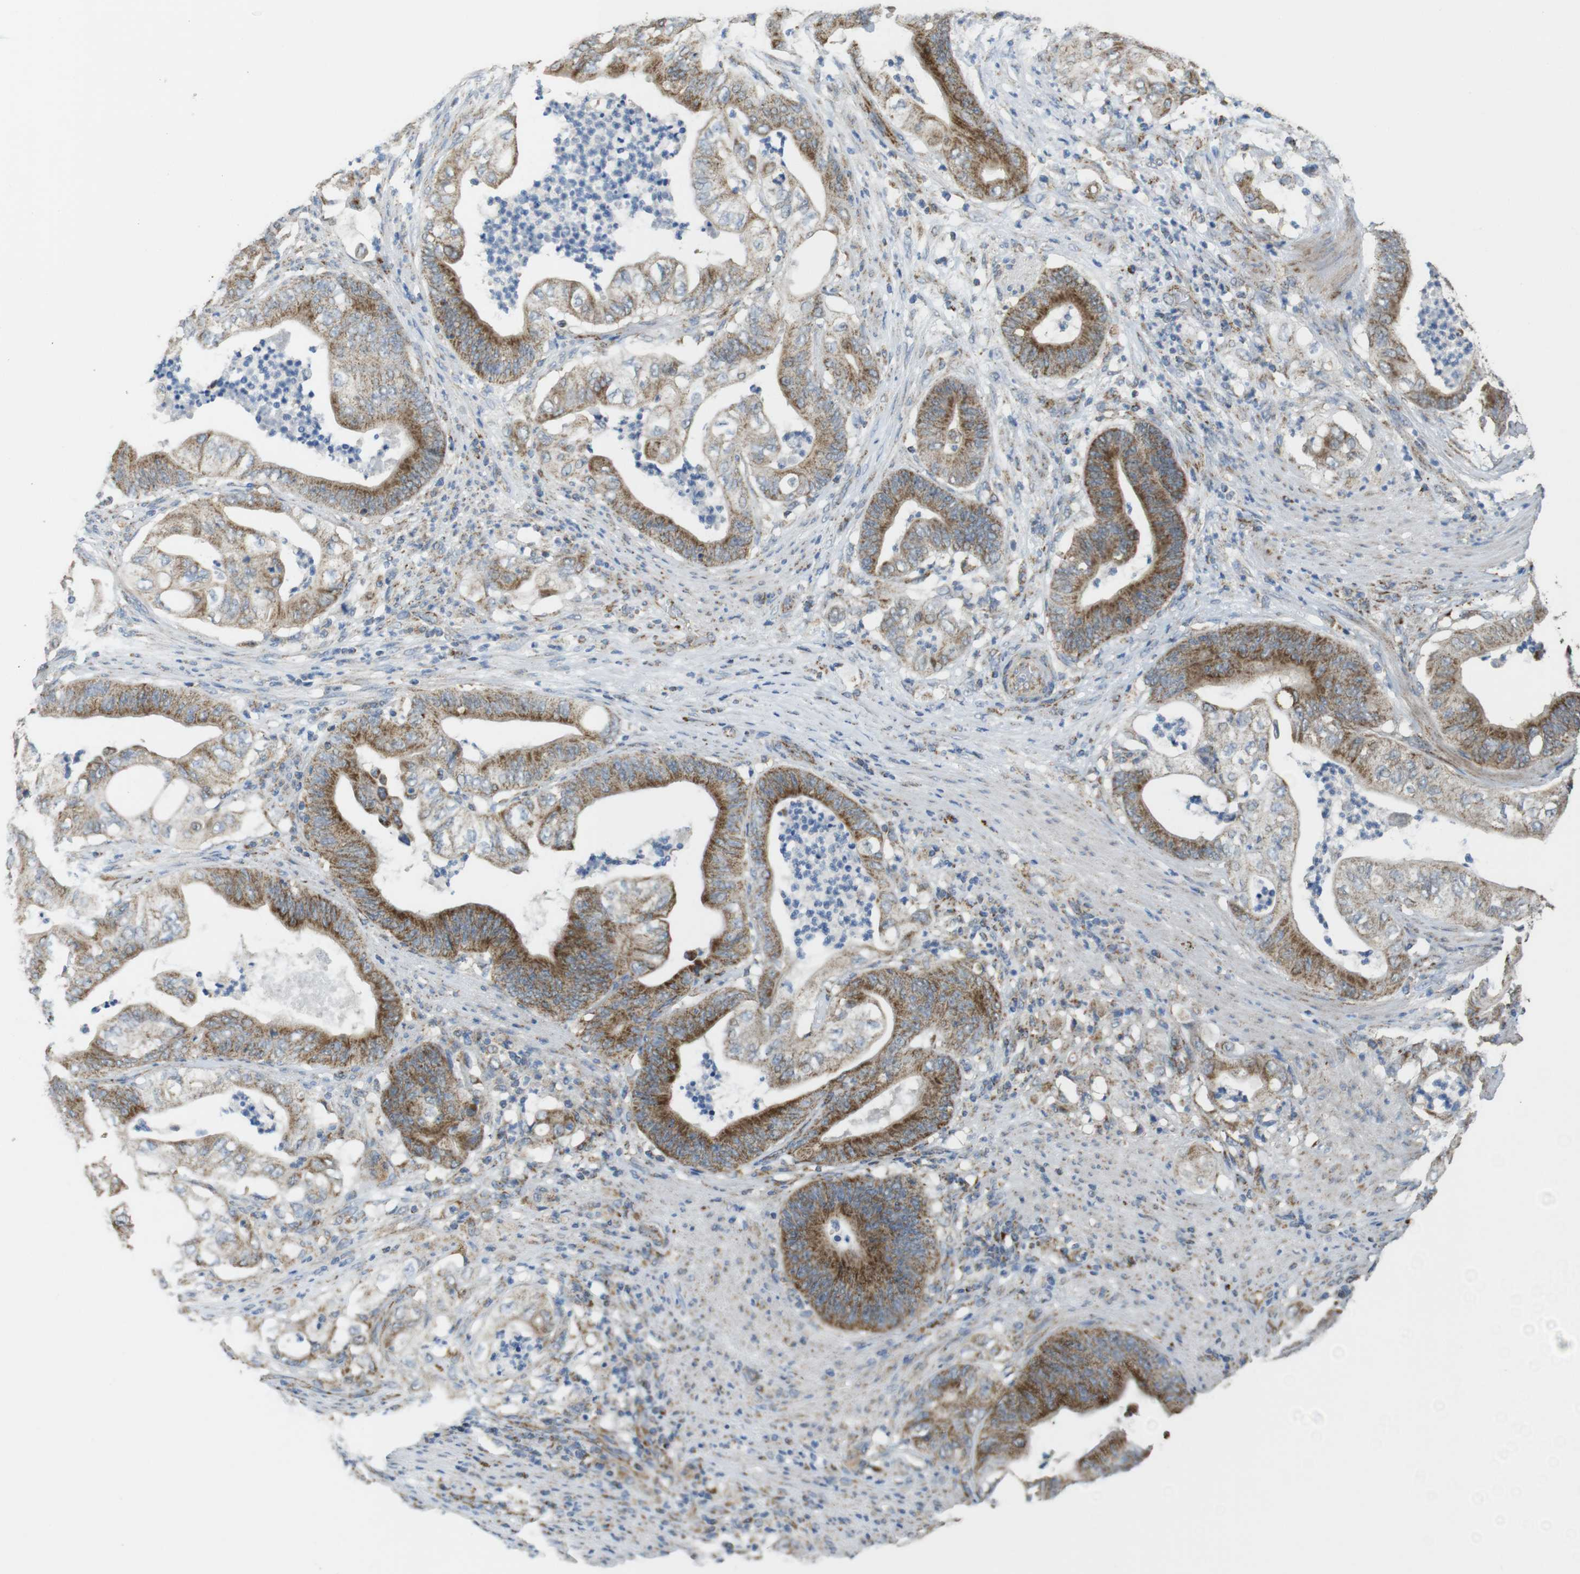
{"staining": {"intensity": "strong", "quantity": ">75%", "location": "cytoplasmic/membranous"}, "tissue": "stomach cancer", "cell_type": "Tumor cells", "image_type": "cancer", "snomed": [{"axis": "morphology", "description": "Adenocarcinoma, NOS"}, {"axis": "topography", "description": "Stomach"}], "caption": "High-power microscopy captured an immunohistochemistry (IHC) image of adenocarcinoma (stomach), revealing strong cytoplasmic/membranous staining in approximately >75% of tumor cells. (Brightfield microscopy of DAB IHC at high magnification).", "gene": "CALHM2", "patient": {"sex": "female", "age": 73}}